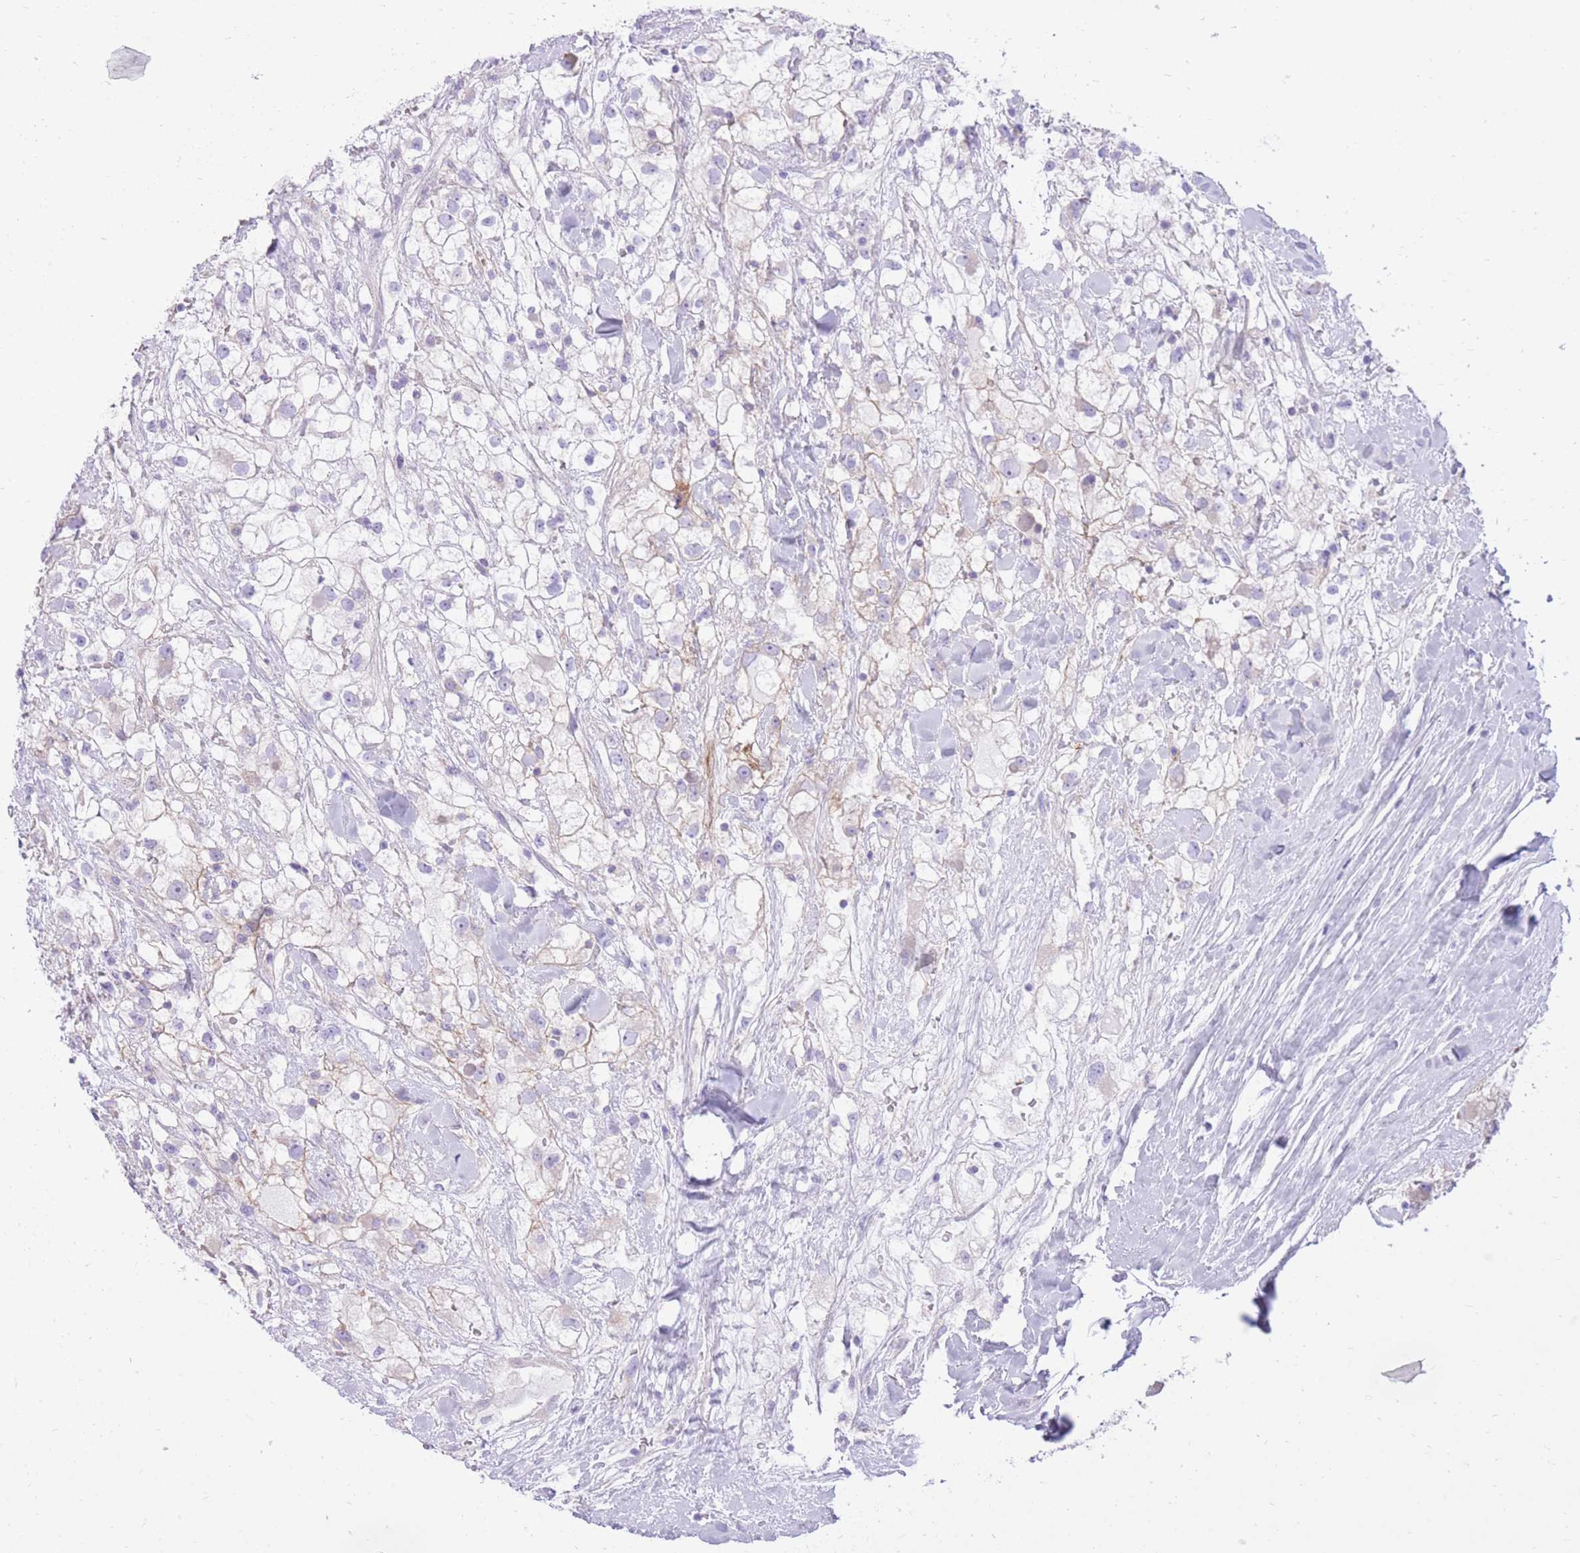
{"staining": {"intensity": "negative", "quantity": "none", "location": "none"}, "tissue": "renal cancer", "cell_type": "Tumor cells", "image_type": "cancer", "snomed": [{"axis": "morphology", "description": "Adenocarcinoma, NOS"}, {"axis": "topography", "description": "Kidney"}], "caption": "Immunohistochemistry histopathology image of neoplastic tissue: renal adenocarcinoma stained with DAB reveals no significant protein staining in tumor cells. The staining was performed using DAB (3,3'-diaminobenzidine) to visualize the protein expression in brown, while the nuclei were stained in blue with hematoxylin (Magnification: 20x).", "gene": "SLC4A4", "patient": {"sex": "male", "age": 59}}